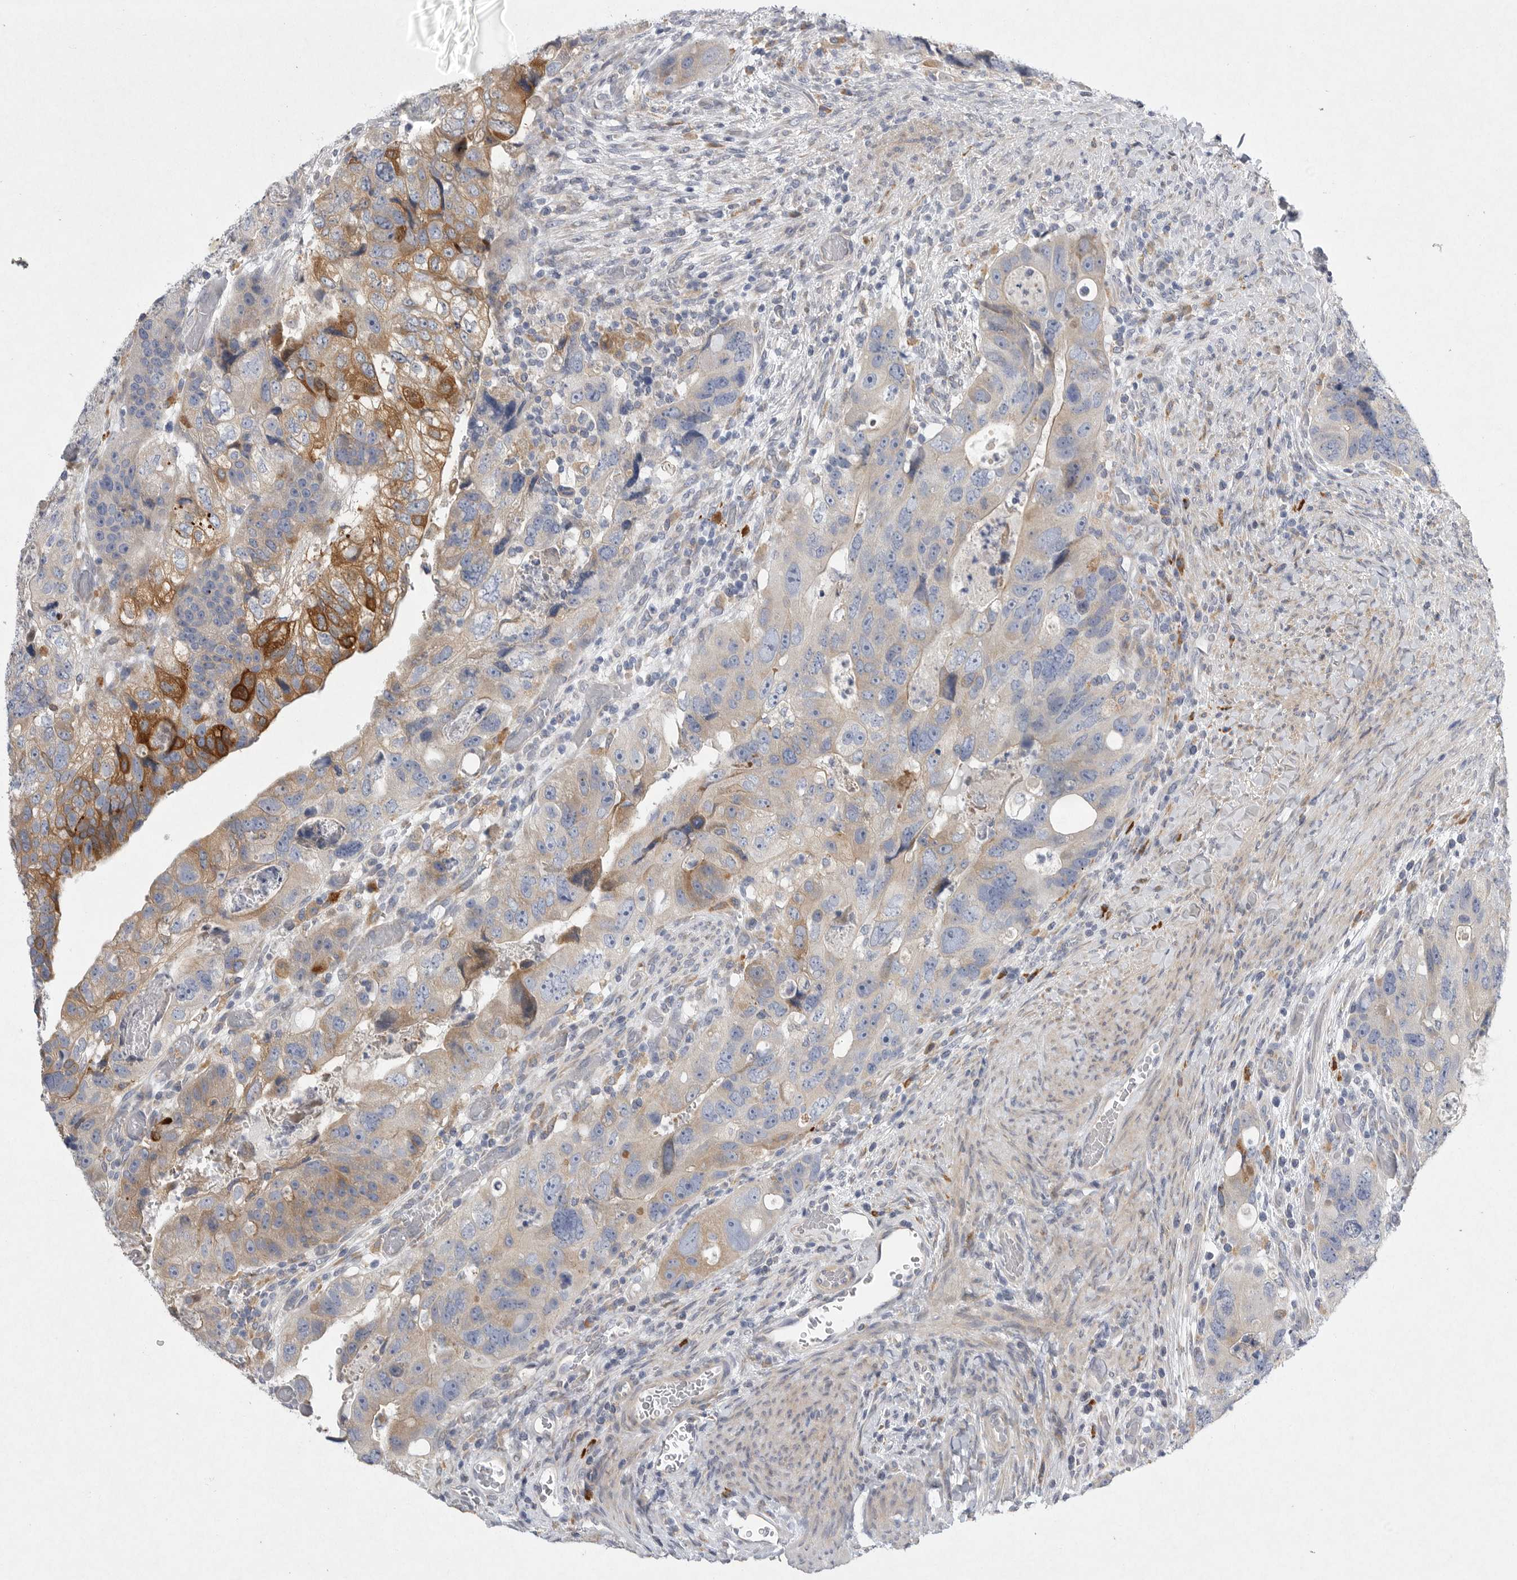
{"staining": {"intensity": "strong", "quantity": "<25%", "location": "cytoplasmic/membranous"}, "tissue": "colorectal cancer", "cell_type": "Tumor cells", "image_type": "cancer", "snomed": [{"axis": "morphology", "description": "Adenocarcinoma, NOS"}, {"axis": "topography", "description": "Rectum"}], "caption": "Colorectal cancer stained with DAB (3,3'-diaminobenzidine) immunohistochemistry displays medium levels of strong cytoplasmic/membranous expression in about <25% of tumor cells.", "gene": "EDEM3", "patient": {"sex": "male", "age": 59}}